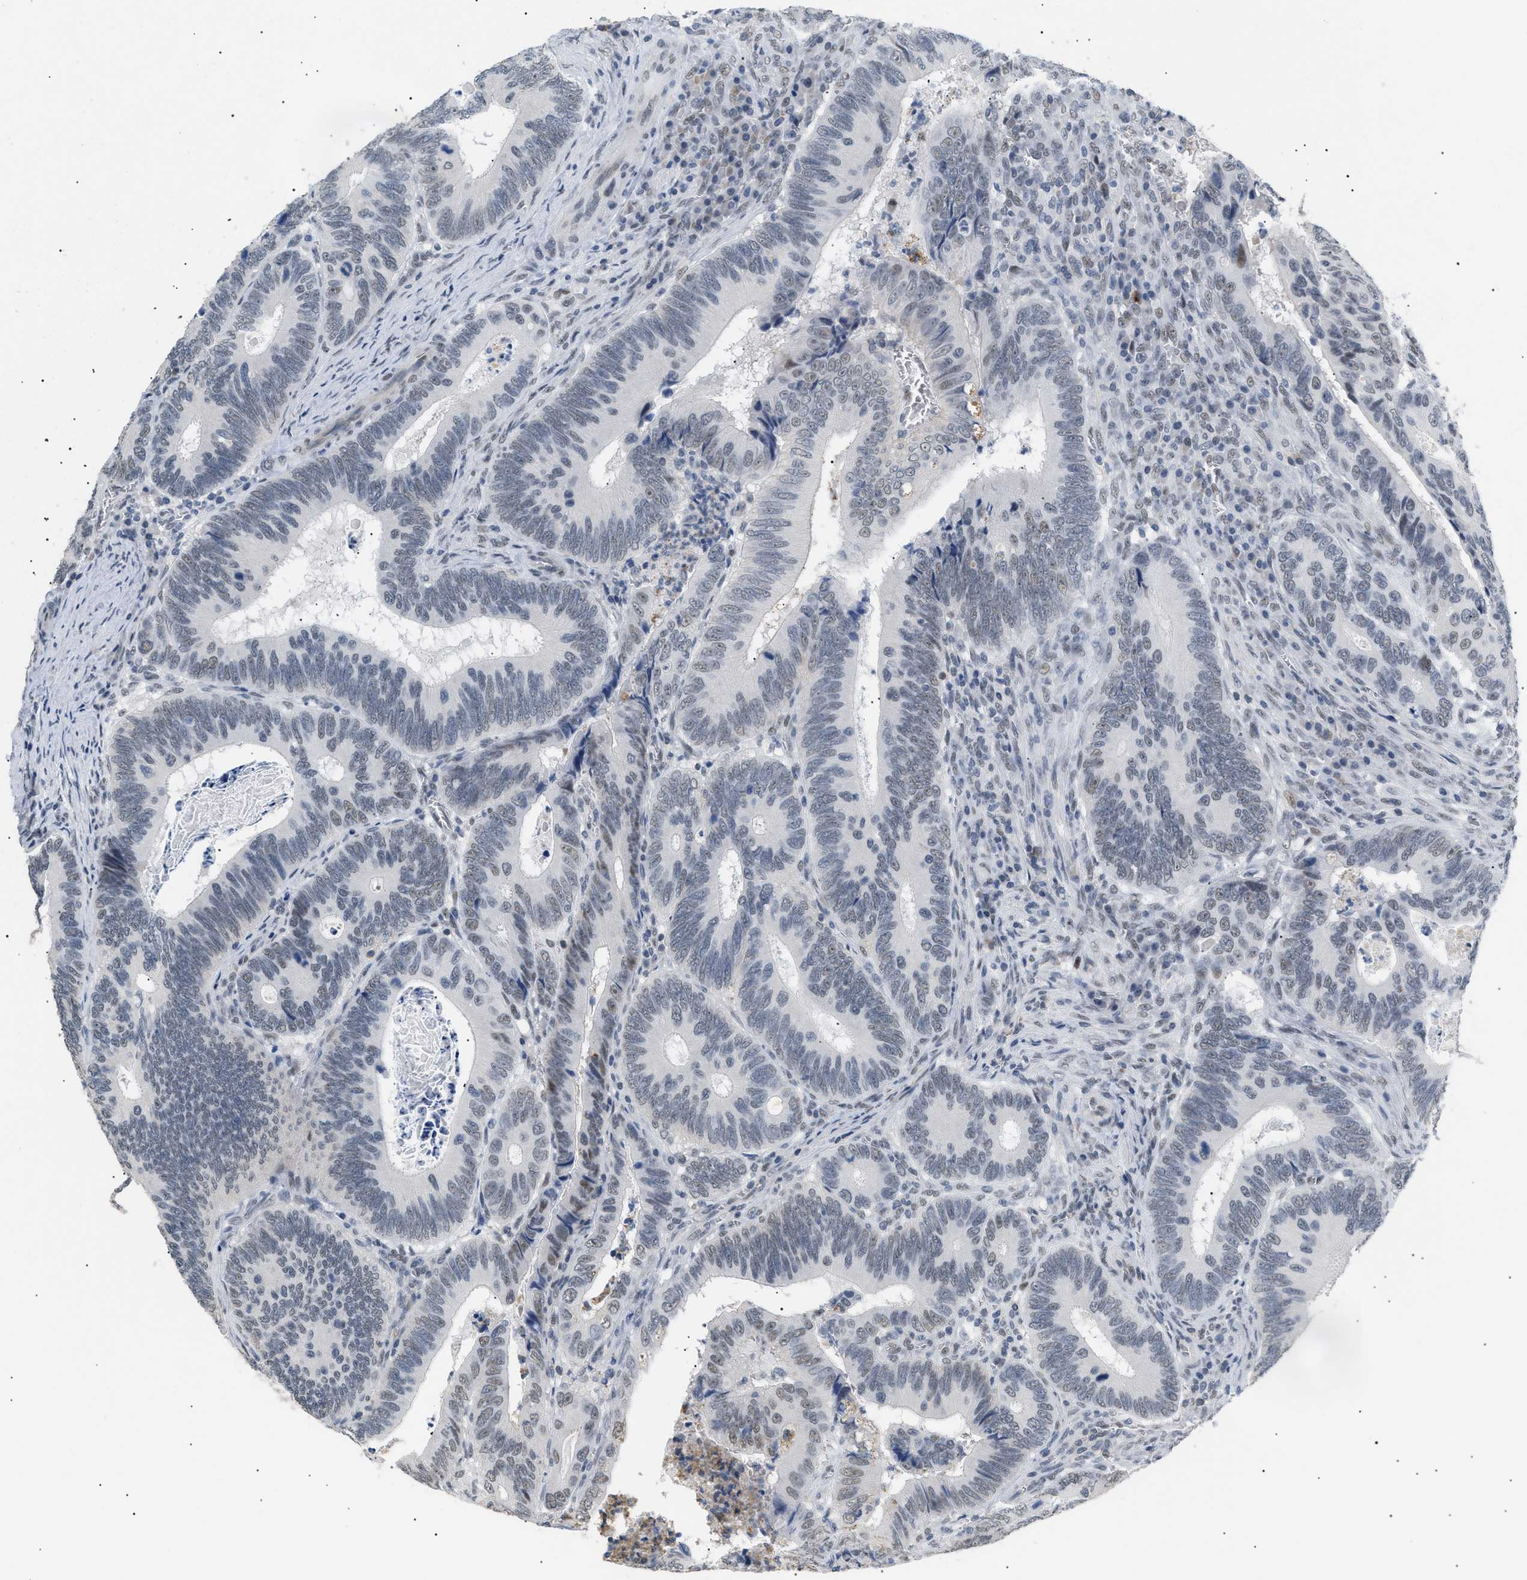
{"staining": {"intensity": "weak", "quantity": "<25%", "location": "nuclear"}, "tissue": "colorectal cancer", "cell_type": "Tumor cells", "image_type": "cancer", "snomed": [{"axis": "morphology", "description": "Inflammation, NOS"}, {"axis": "morphology", "description": "Adenocarcinoma, NOS"}, {"axis": "topography", "description": "Colon"}], "caption": "High magnification brightfield microscopy of adenocarcinoma (colorectal) stained with DAB (brown) and counterstained with hematoxylin (blue): tumor cells show no significant expression.", "gene": "KCNC3", "patient": {"sex": "male", "age": 72}}